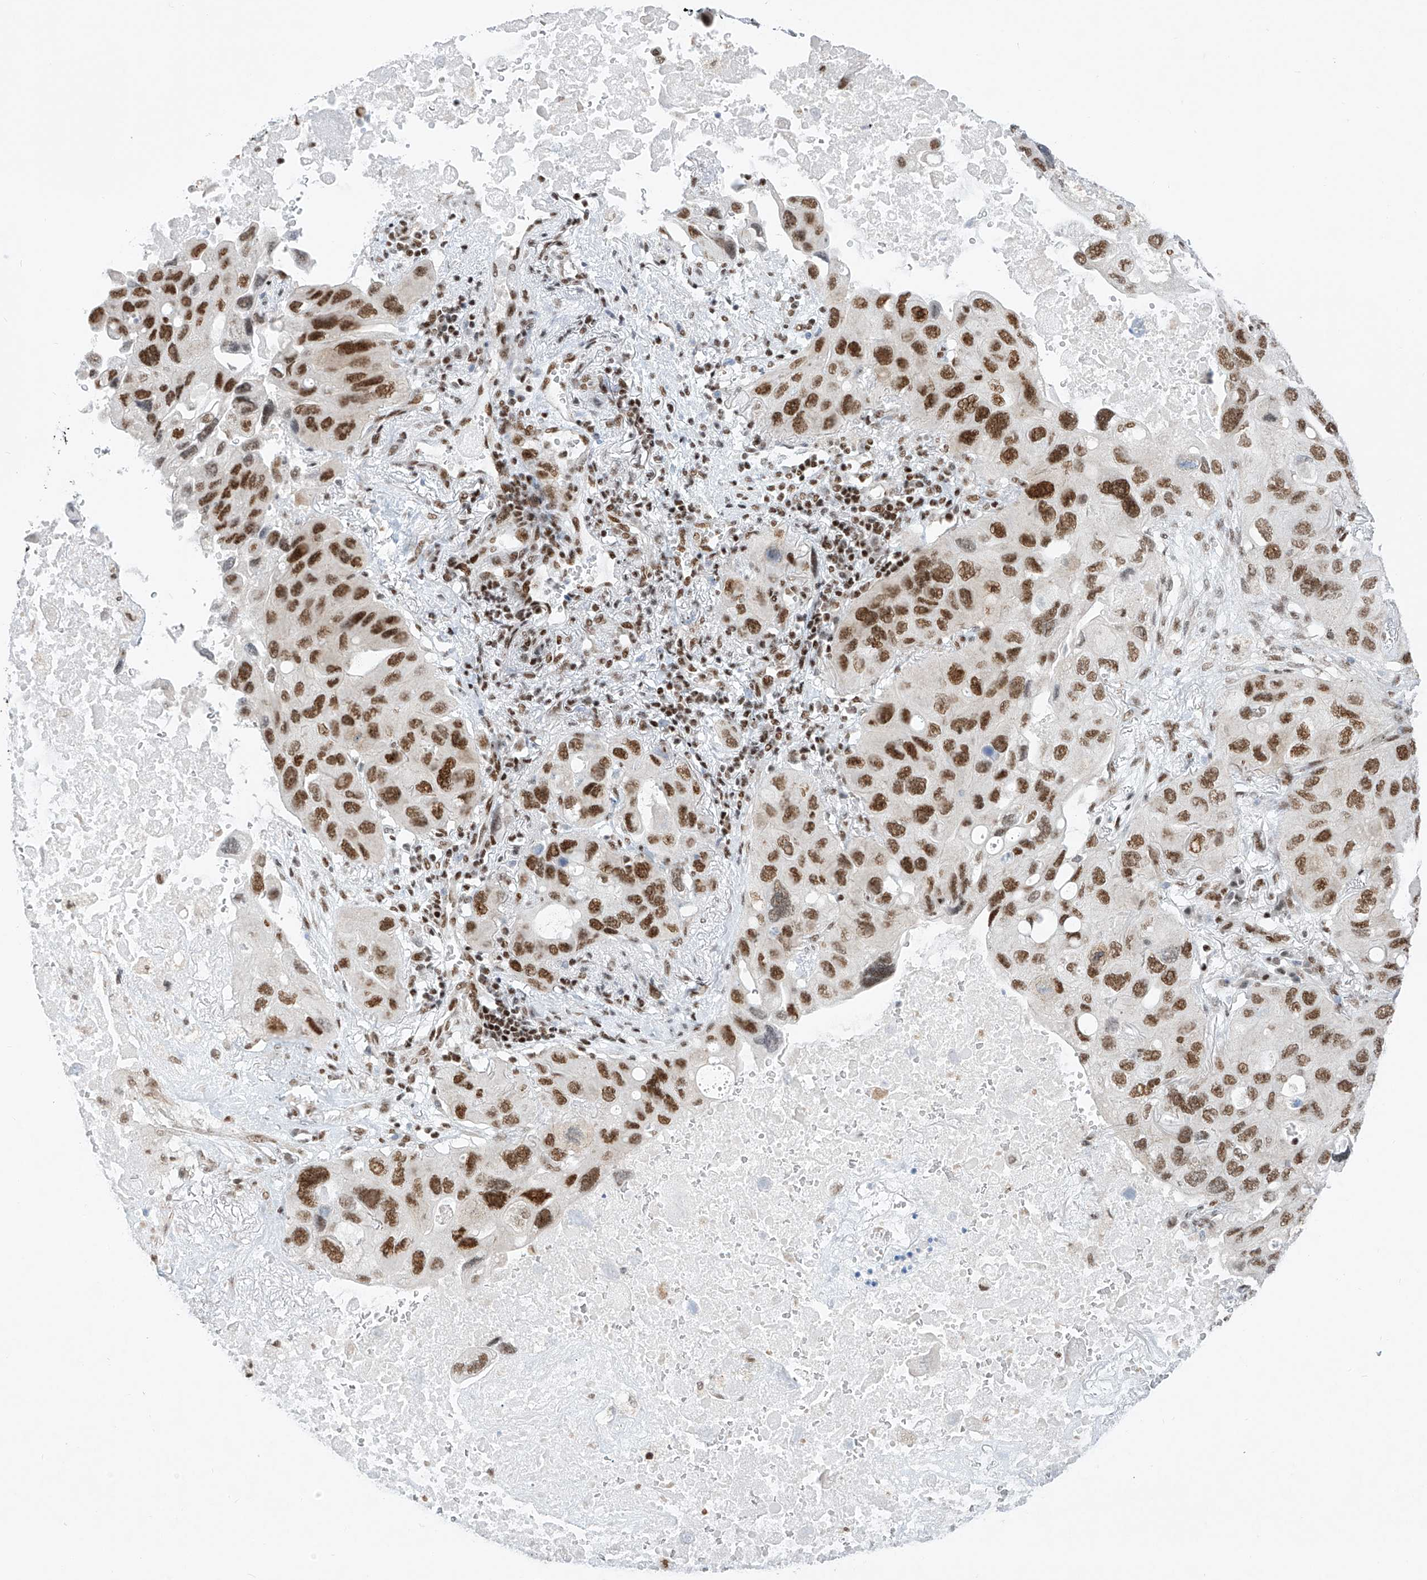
{"staining": {"intensity": "strong", "quantity": ">75%", "location": "nuclear"}, "tissue": "lung cancer", "cell_type": "Tumor cells", "image_type": "cancer", "snomed": [{"axis": "morphology", "description": "Squamous cell carcinoma, NOS"}, {"axis": "topography", "description": "Lung"}], "caption": "Immunohistochemistry (IHC) of human squamous cell carcinoma (lung) displays high levels of strong nuclear staining in approximately >75% of tumor cells. The staining was performed using DAB to visualize the protein expression in brown, while the nuclei were stained in blue with hematoxylin (Magnification: 20x).", "gene": "TAF4", "patient": {"sex": "female", "age": 73}}